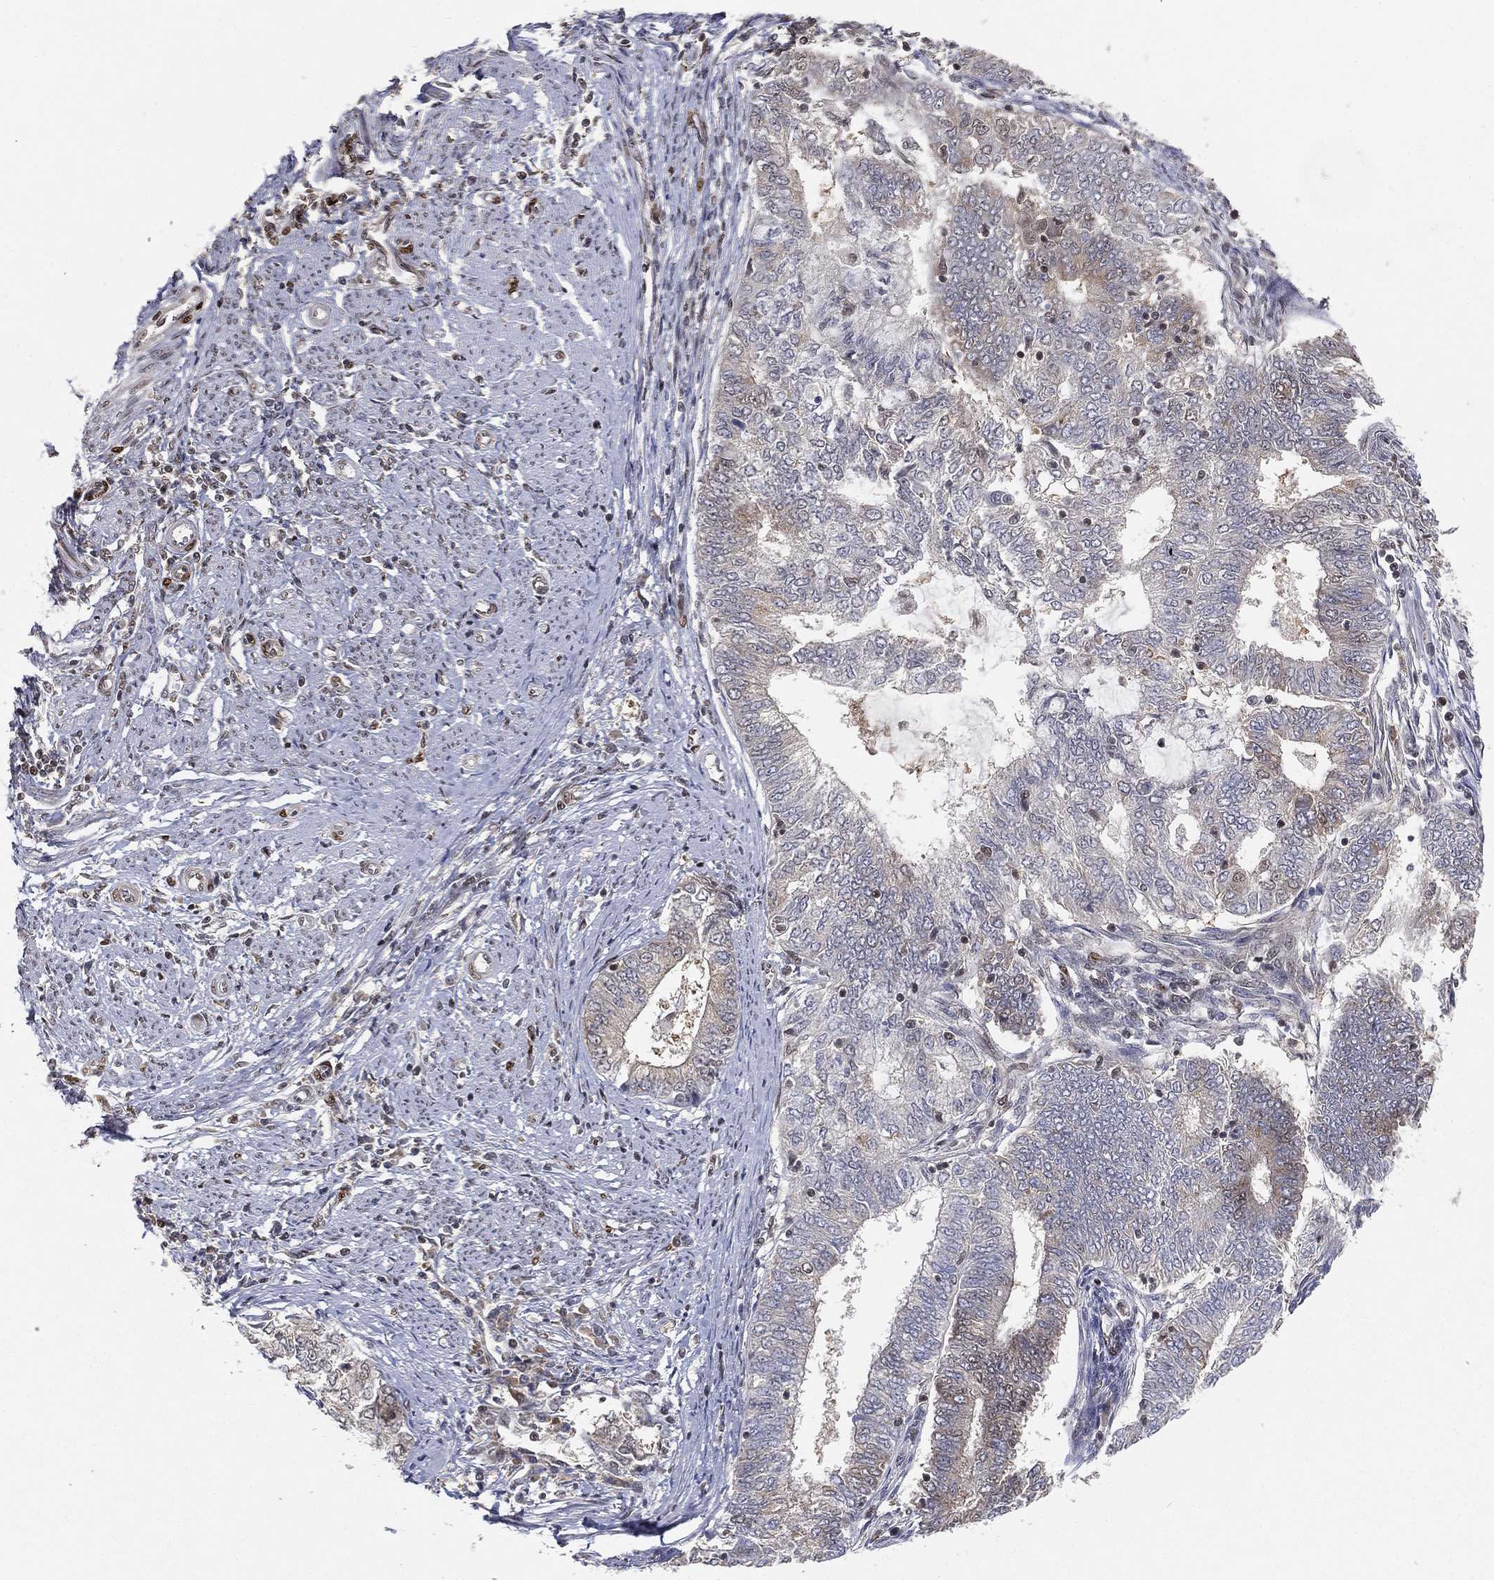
{"staining": {"intensity": "negative", "quantity": "none", "location": "none"}, "tissue": "endometrial cancer", "cell_type": "Tumor cells", "image_type": "cancer", "snomed": [{"axis": "morphology", "description": "Adenocarcinoma, NOS"}, {"axis": "topography", "description": "Endometrium"}], "caption": "Immunohistochemical staining of human adenocarcinoma (endometrial) shows no significant expression in tumor cells. Brightfield microscopy of IHC stained with DAB (brown) and hematoxylin (blue), captured at high magnification.", "gene": "CRTC3", "patient": {"sex": "female", "age": 62}}